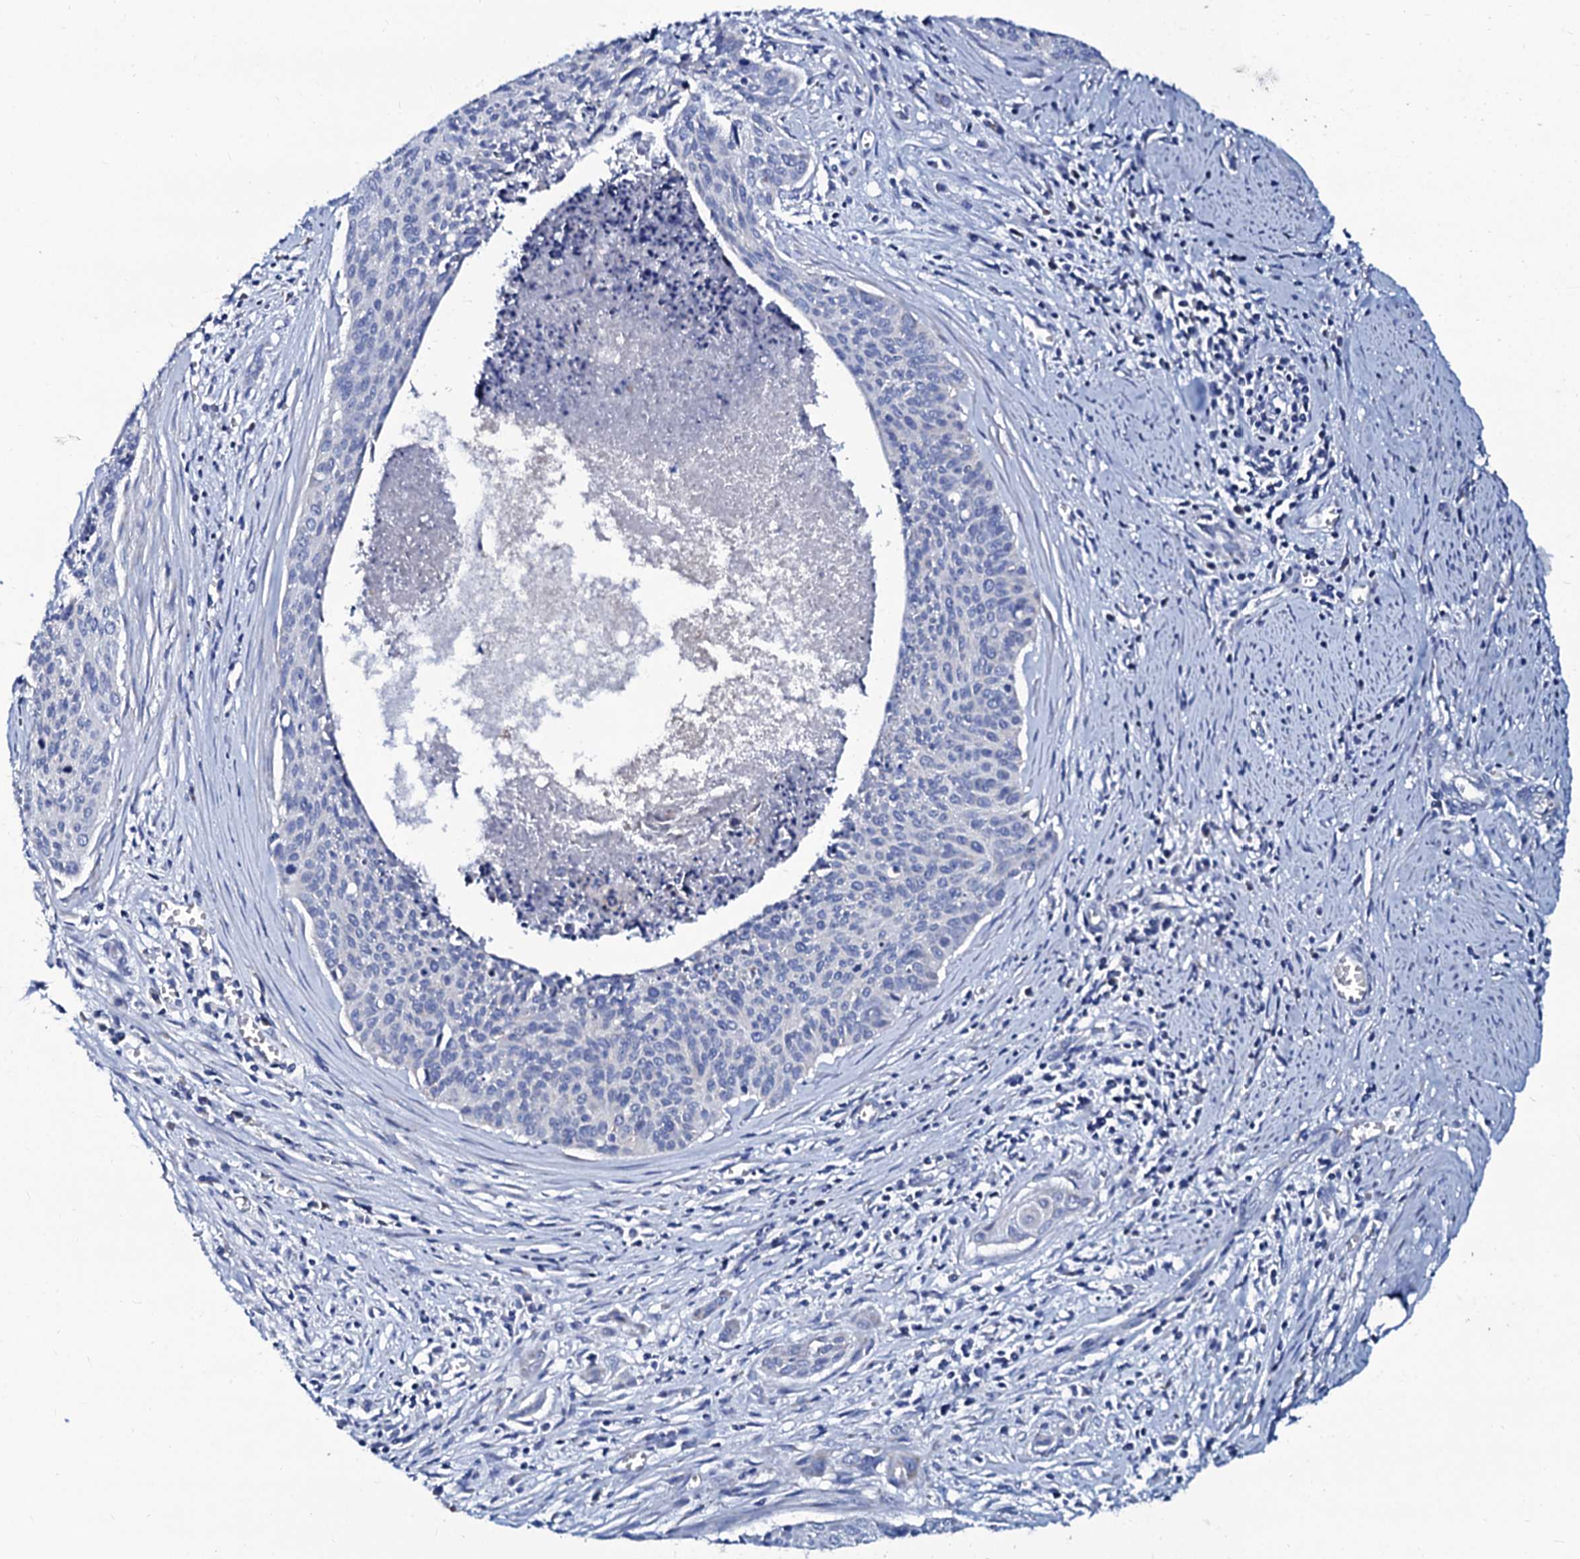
{"staining": {"intensity": "negative", "quantity": "none", "location": "none"}, "tissue": "cervical cancer", "cell_type": "Tumor cells", "image_type": "cancer", "snomed": [{"axis": "morphology", "description": "Squamous cell carcinoma, NOS"}, {"axis": "topography", "description": "Cervix"}], "caption": "Immunohistochemical staining of human squamous cell carcinoma (cervical) reveals no significant expression in tumor cells.", "gene": "SLC37A4", "patient": {"sex": "female", "age": 55}}